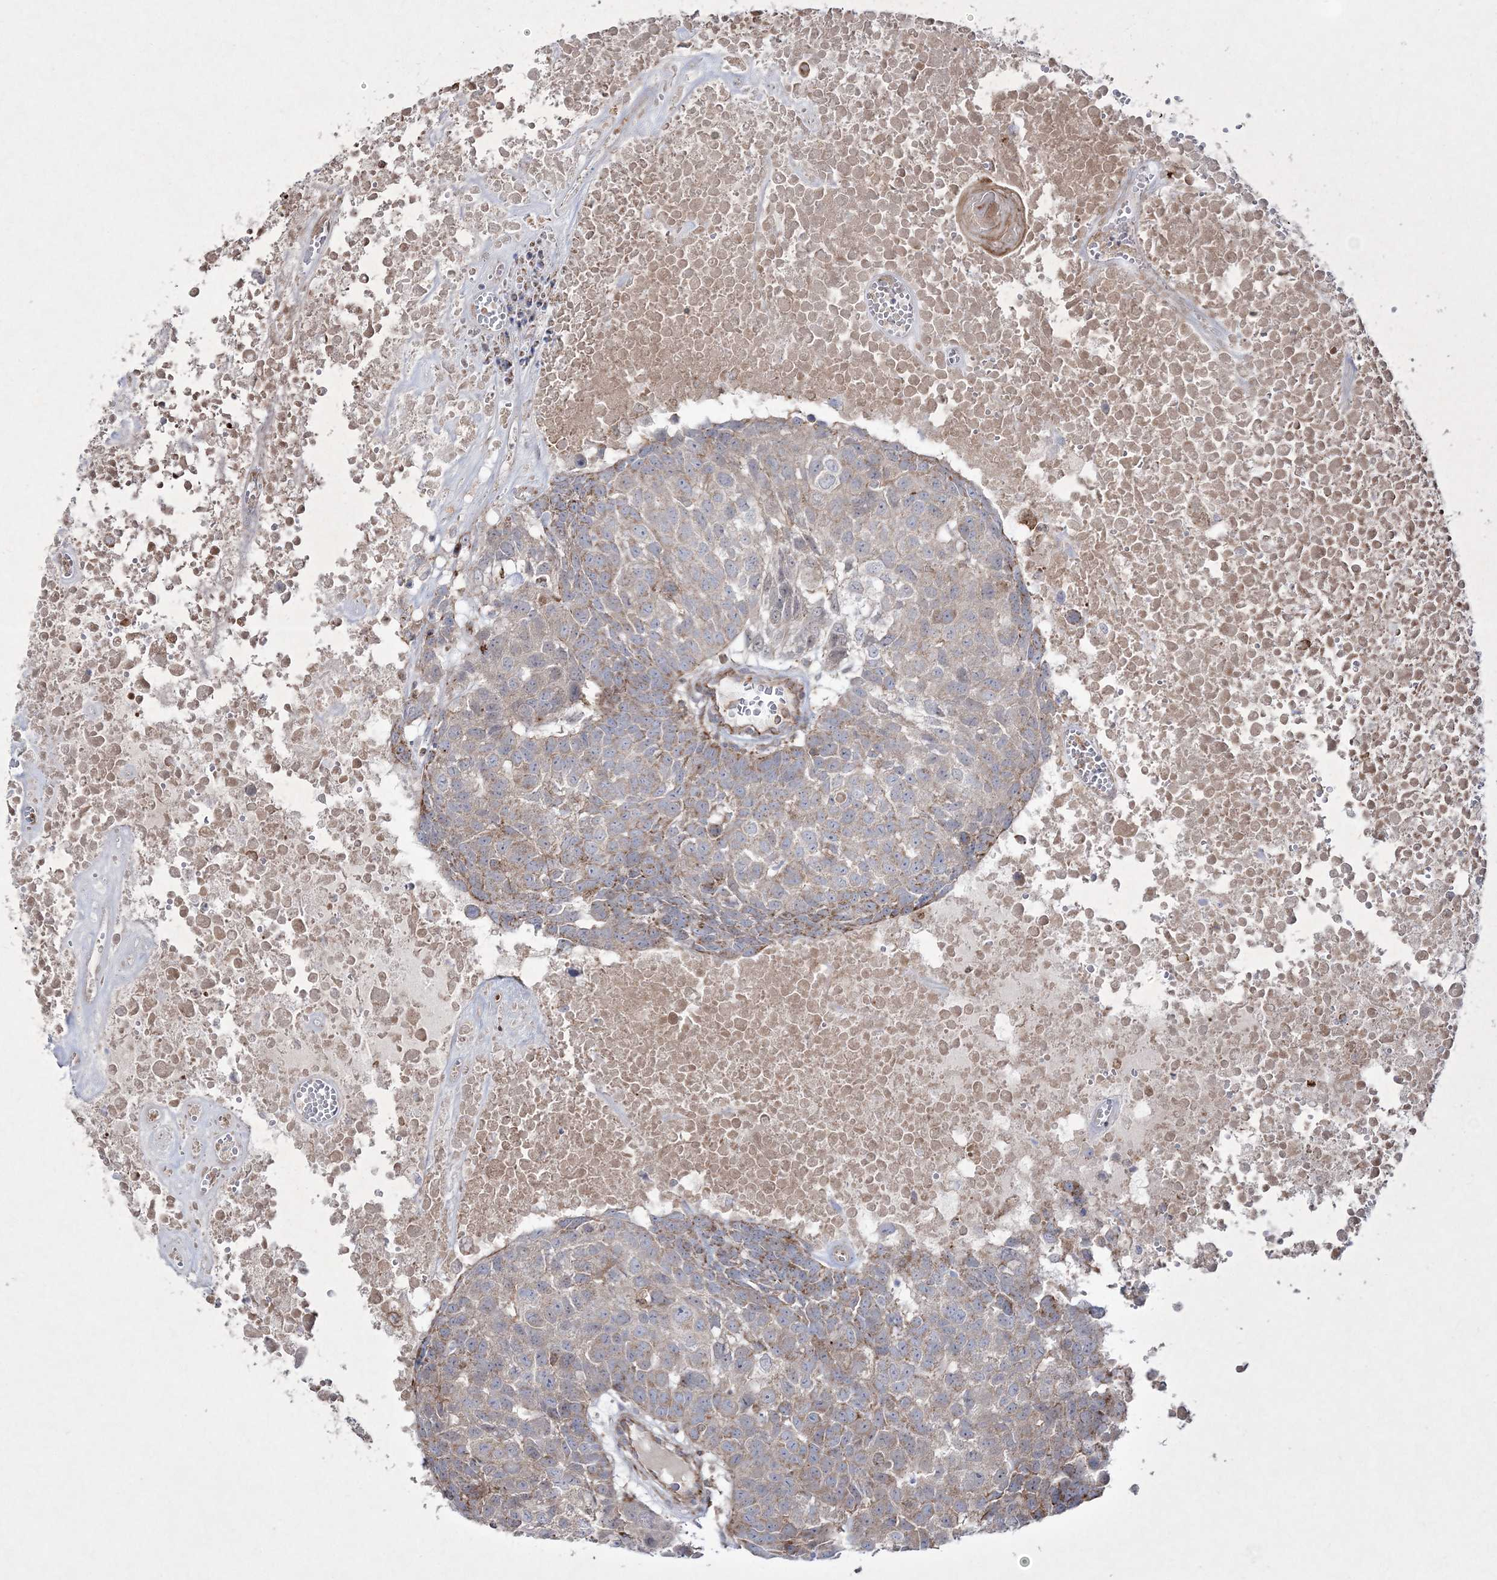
{"staining": {"intensity": "weak", "quantity": "25%-75%", "location": "cytoplasmic/membranous"}, "tissue": "head and neck cancer", "cell_type": "Tumor cells", "image_type": "cancer", "snomed": [{"axis": "morphology", "description": "Squamous cell carcinoma, NOS"}, {"axis": "topography", "description": "Head-Neck"}], "caption": "Immunohistochemistry histopathology image of neoplastic tissue: head and neck squamous cell carcinoma stained using immunohistochemistry (IHC) shows low levels of weak protein expression localized specifically in the cytoplasmic/membranous of tumor cells, appearing as a cytoplasmic/membranous brown color.", "gene": "RICTOR", "patient": {"sex": "male", "age": 66}}